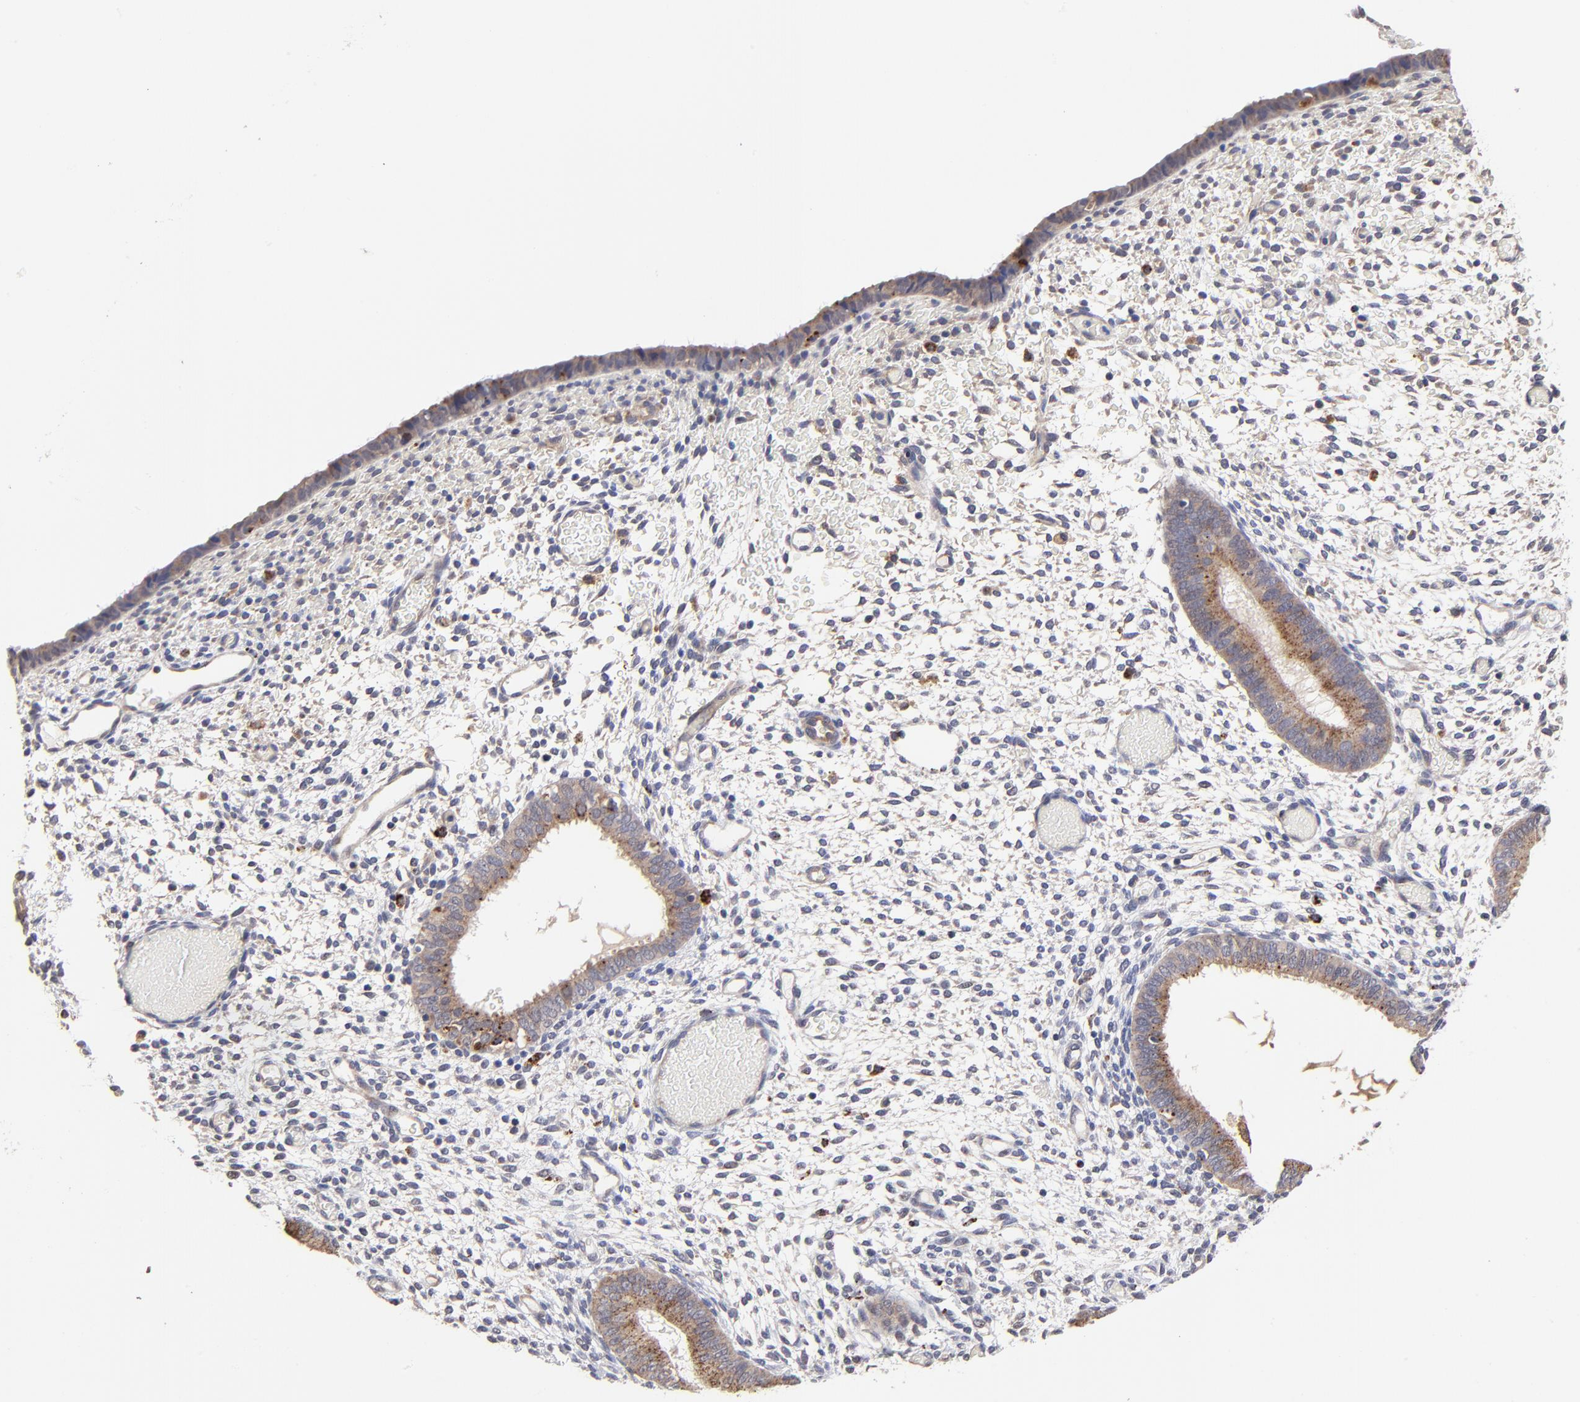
{"staining": {"intensity": "weak", "quantity": "<25%", "location": "cytoplasmic/membranous"}, "tissue": "endometrium", "cell_type": "Cells in endometrial stroma", "image_type": "normal", "snomed": [{"axis": "morphology", "description": "Normal tissue, NOS"}, {"axis": "topography", "description": "Endometrium"}], "caption": "A high-resolution micrograph shows immunohistochemistry (IHC) staining of normal endometrium, which reveals no significant expression in cells in endometrial stroma. (DAB (3,3'-diaminobenzidine) immunohistochemistry (IHC) with hematoxylin counter stain).", "gene": "PDE4B", "patient": {"sex": "female", "age": 42}}